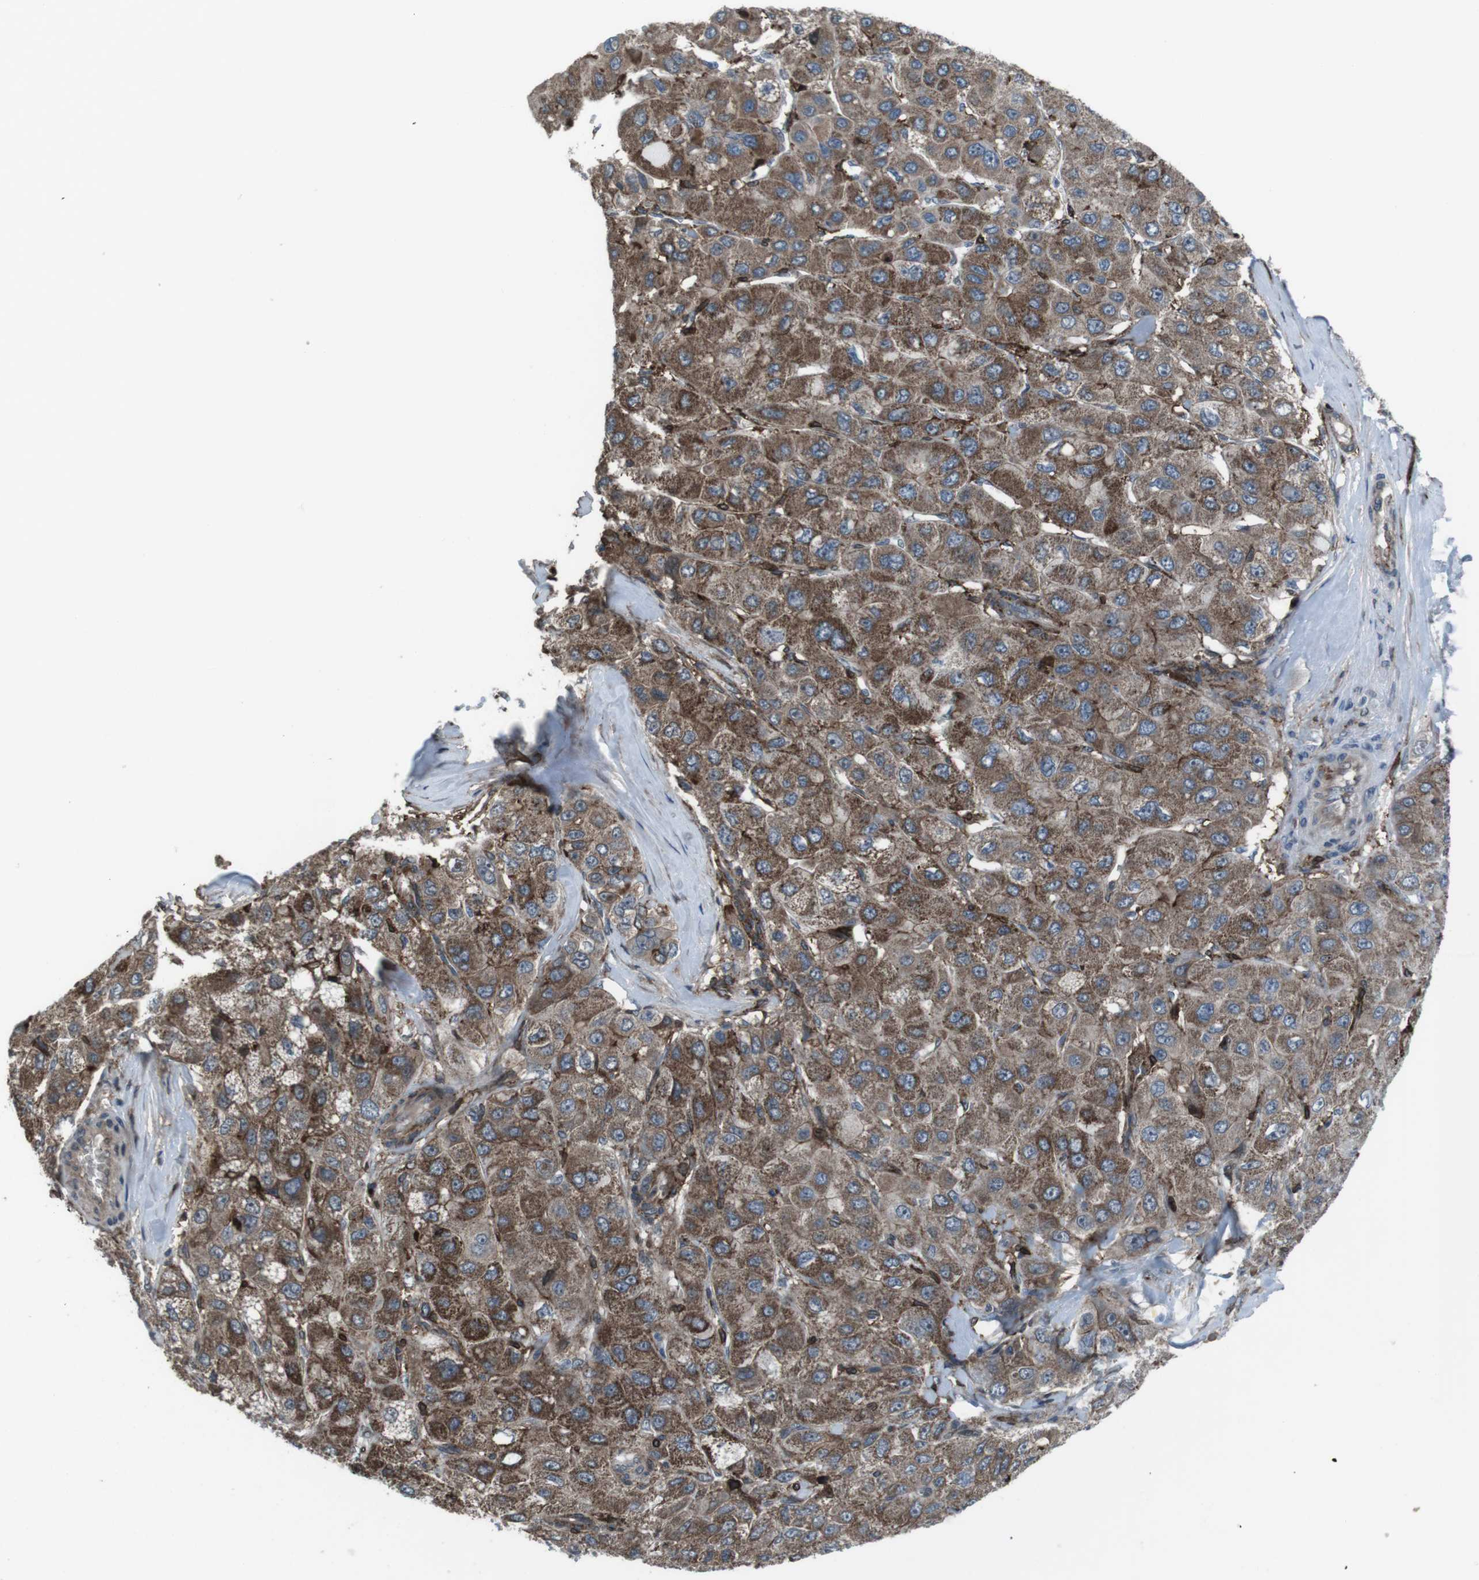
{"staining": {"intensity": "moderate", "quantity": ">75%", "location": "cytoplasmic/membranous"}, "tissue": "liver cancer", "cell_type": "Tumor cells", "image_type": "cancer", "snomed": [{"axis": "morphology", "description": "Carcinoma, Hepatocellular, NOS"}, {"axis": "topography", "description": "Liver"}], "caption": "Liver hepatocellular carcinoma stained for a protein (brown) shows moderate cytoplasmic/membranous positive expression in approximately >75% of tumor cells.", "gene": "GDF10", "patient": {"sex": "male", "age": 80}}